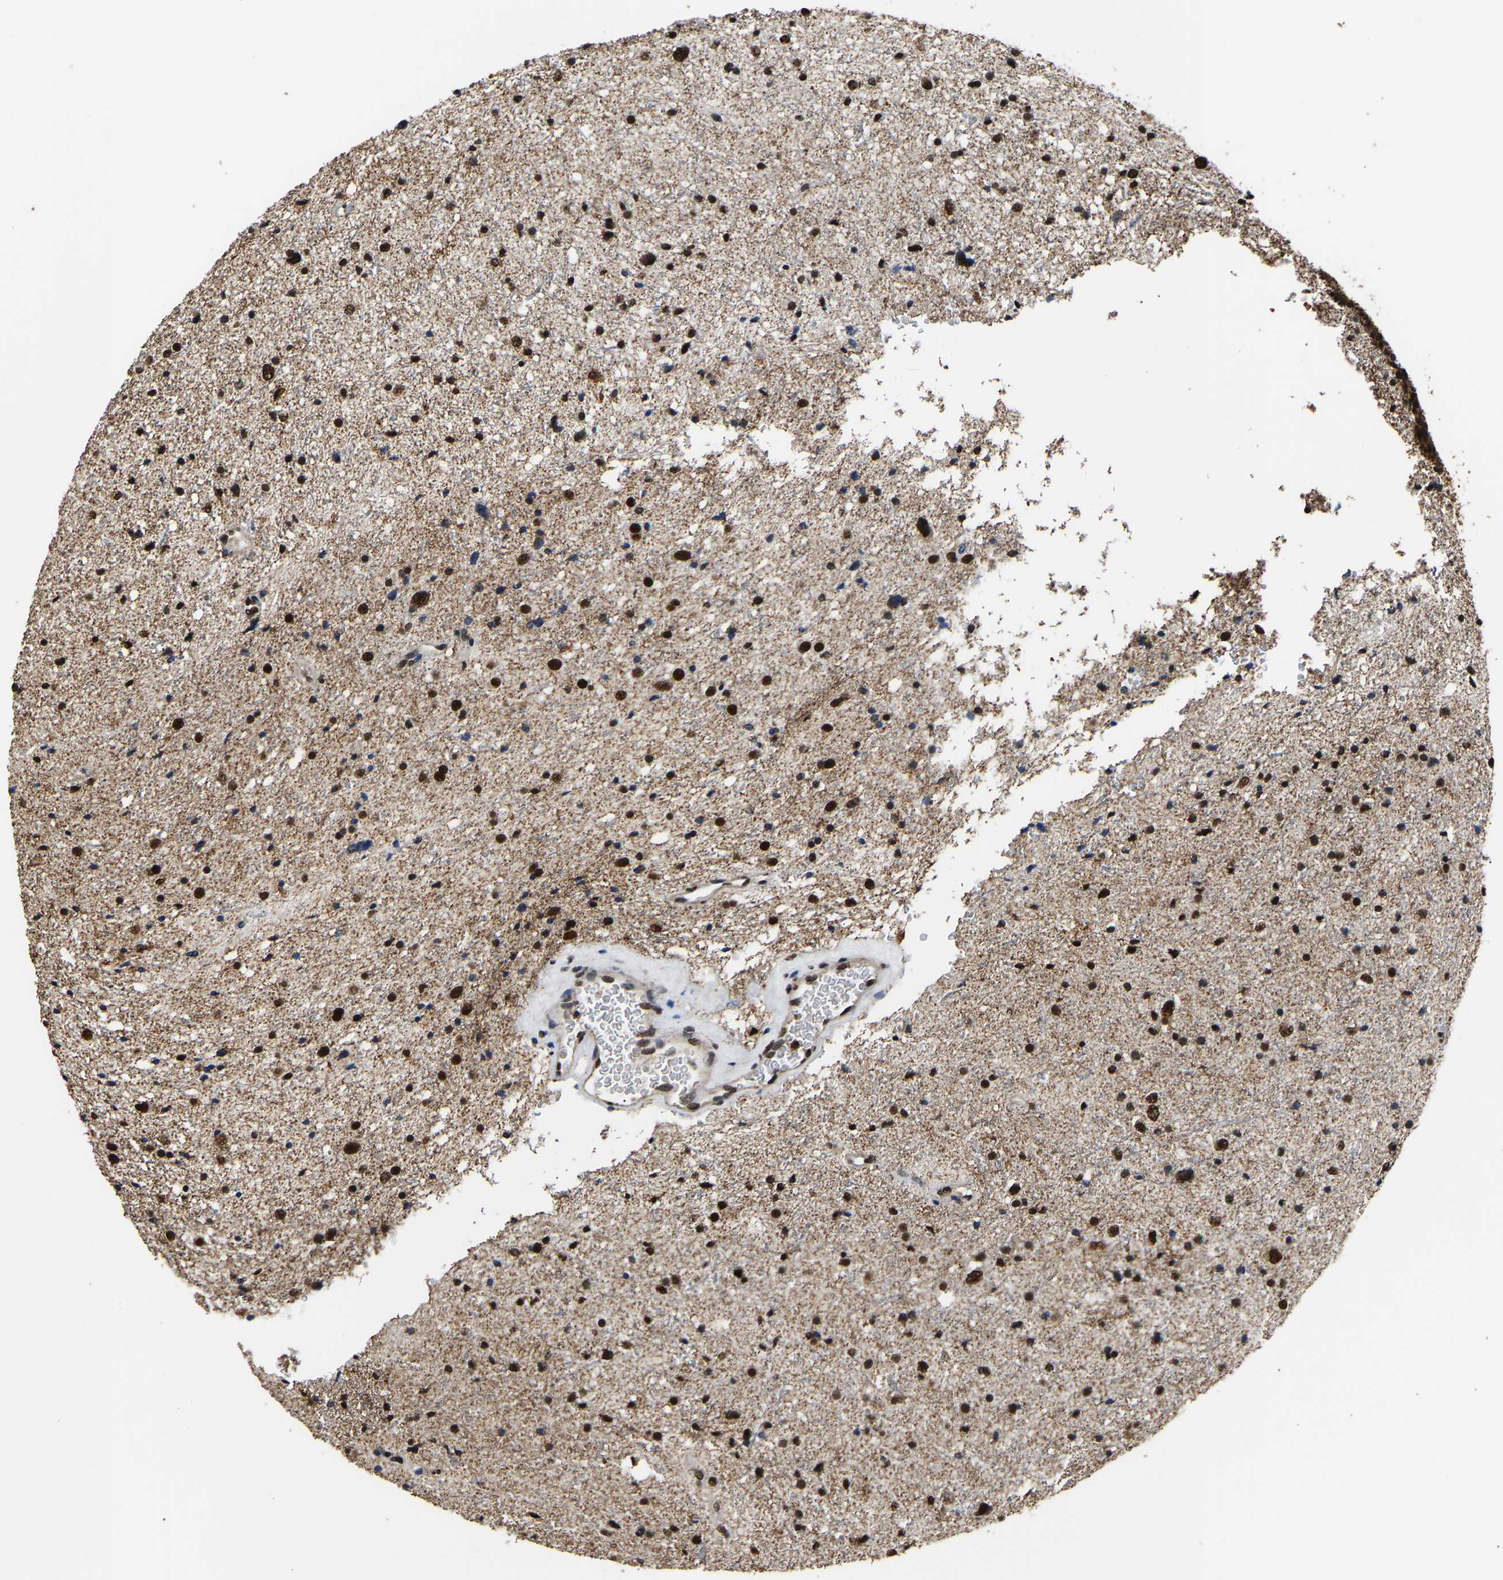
{"staining": {"intensity": "strong", "quantity": ">75%", "location": "nuclear"}, "tissue": "glioma", "cell_type": "Tumor cells", "image_type": "cancer", "snomed": [{"axis": "morphology", "description": "Glioma, malignant, Low grade"}, {"axis": "topography", "description": "Brain"}], "caption": "Immunohistochemistry (IHC) histopathology image of neoplastic tissue: low-grade glioma (malignant) stained using immunohistochemistry demonstrates high levels of strong protein expression localized specifically in the nuclear of tumor cells, appearing as a nuclear brown color.", "gene": "SAFB", "patient": {"sex": "female", "age": 37}}